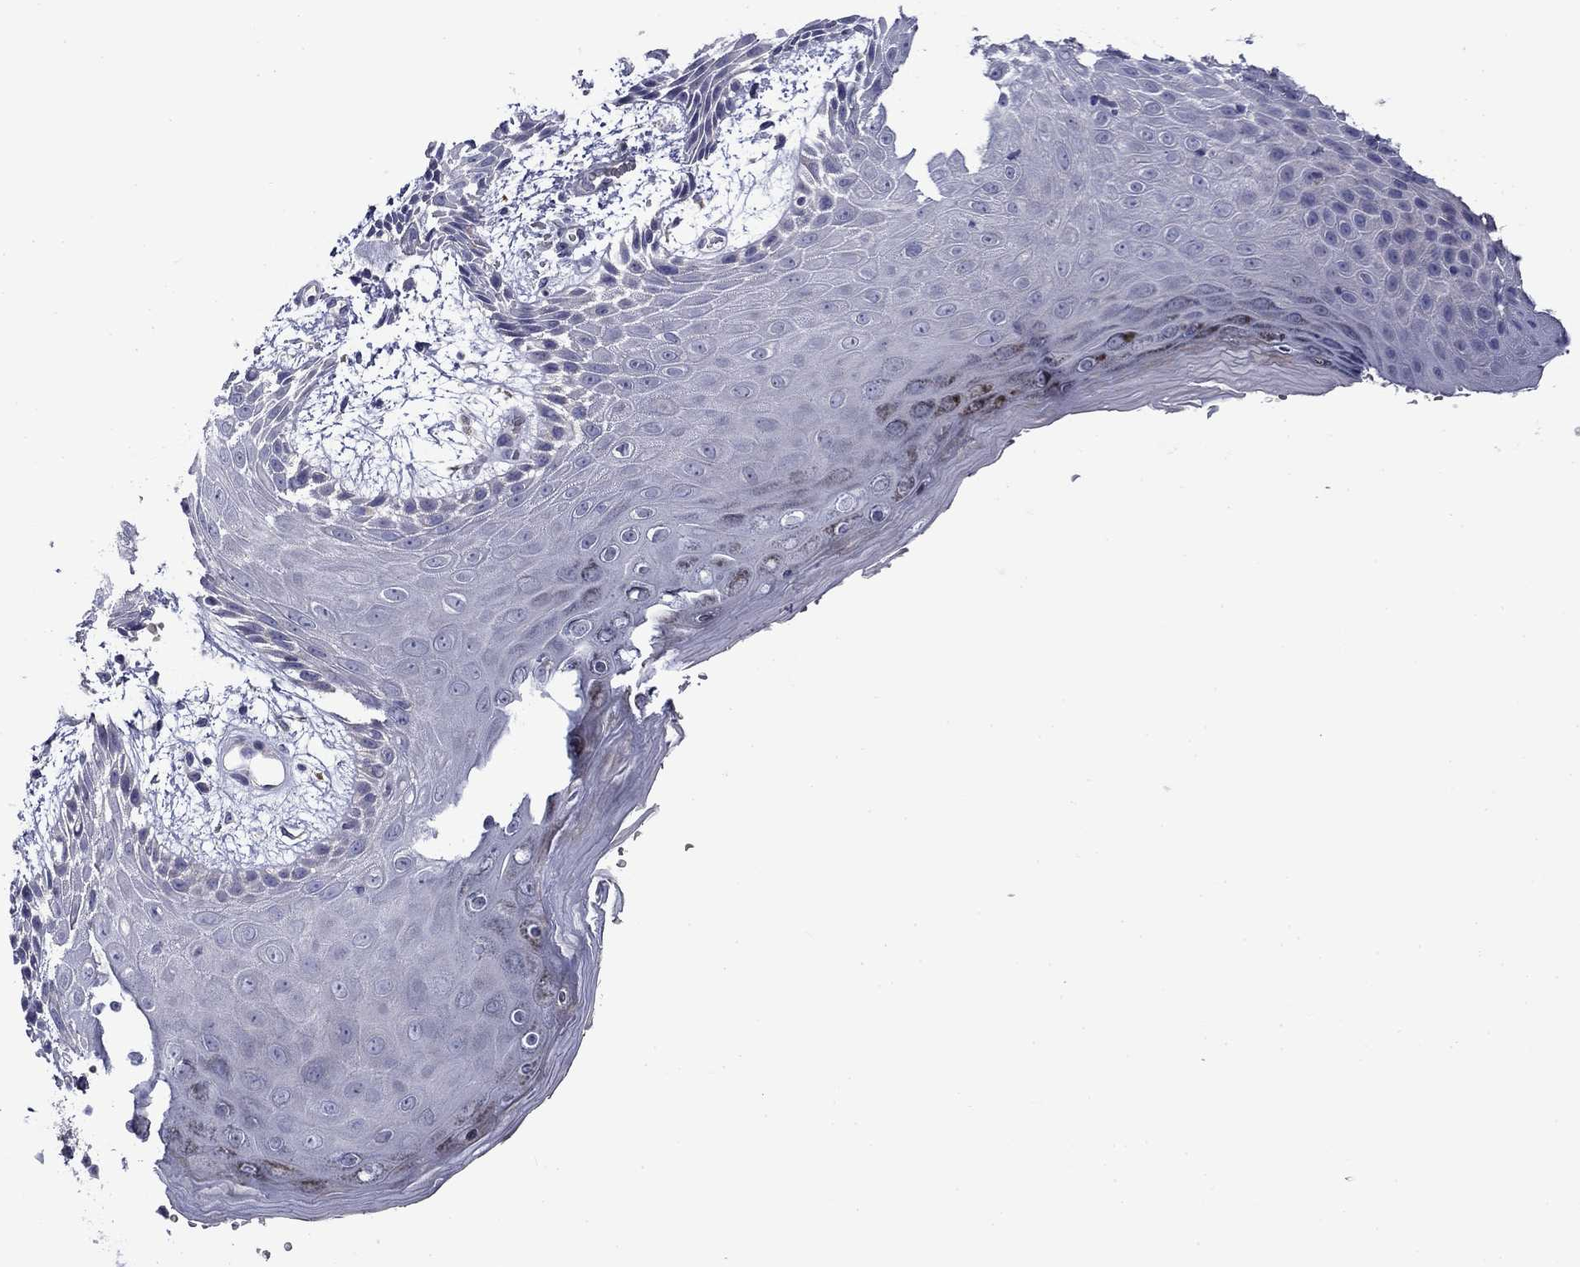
{"staining": {"intensity": "negative", "quantity": "none", "location": "none"}, "tissue": "skin", "cell_type": "Epidermal cells", "image_type": "normal", "snomed": [{"axis": "morphology", "description": "Normal tissue, NOS"}, {"axis": "topography", "description": "Anal"}], "caption": "A histopathology image of skin stained for a protein reveals no brown staining in epidermal cells. (DAB immunohistochemistry (IHC), high magnification).", "gene": "SPATA7", "patient": {"sex": "male", "age": 36}}